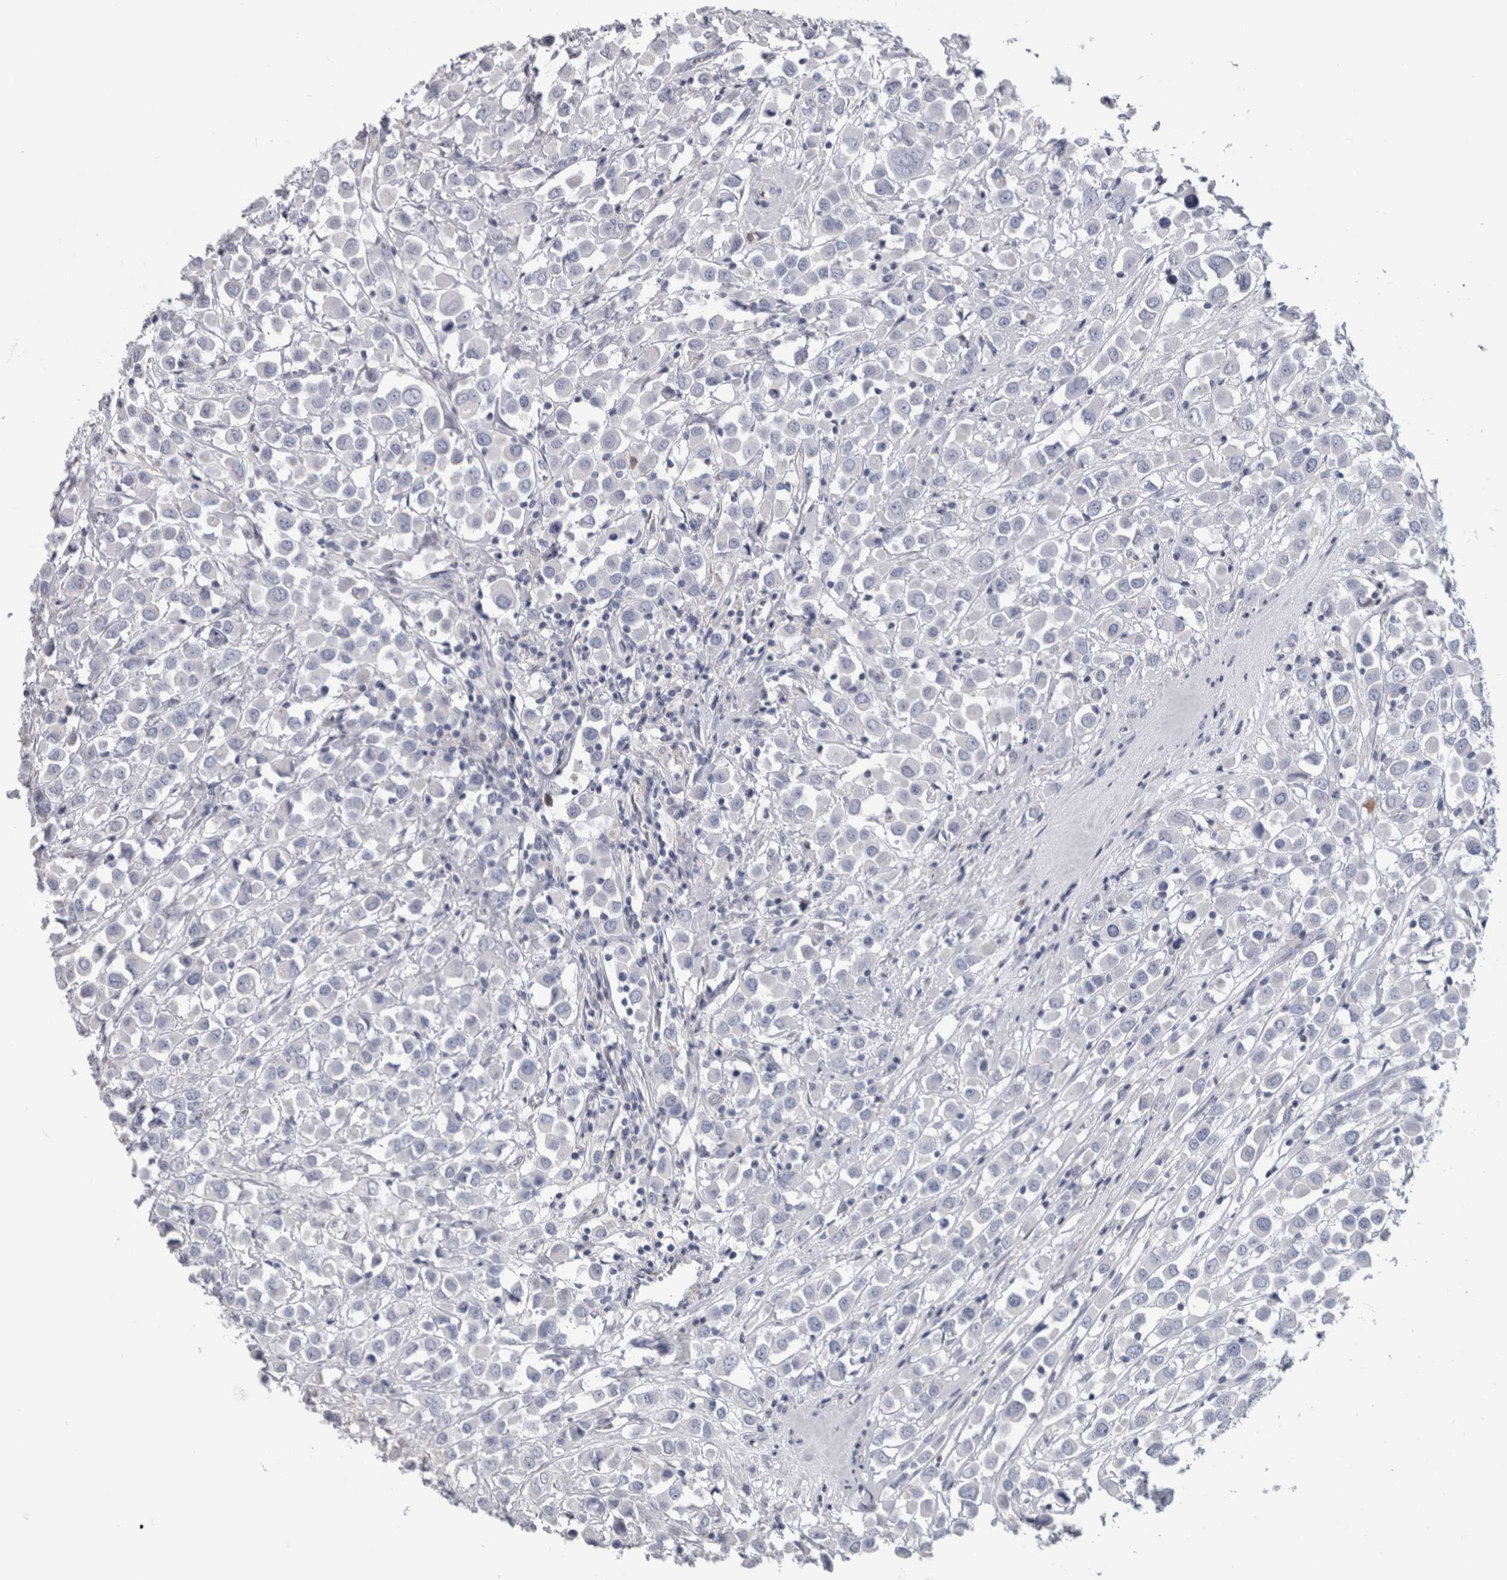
{"staining": {"intensity": "negative", "quantity": "none", "location": "none"}, "tissue": "breast cancer", "cell_type": "Tumor cells", "image_type": "cancer", "snomed": [{"axis": "morphology", "description": "Duct carcinoma"}, {"axis": "topography", "description": "Breast"}], "caption": "Immunohistochemistry micrograph of human breast cancer (invasive ductal carcinoma) stained for a protein (brown), which reveals no expression in tumor cells.", "gene": "IL33", "patient": {"sex": "female", "age": 61}}